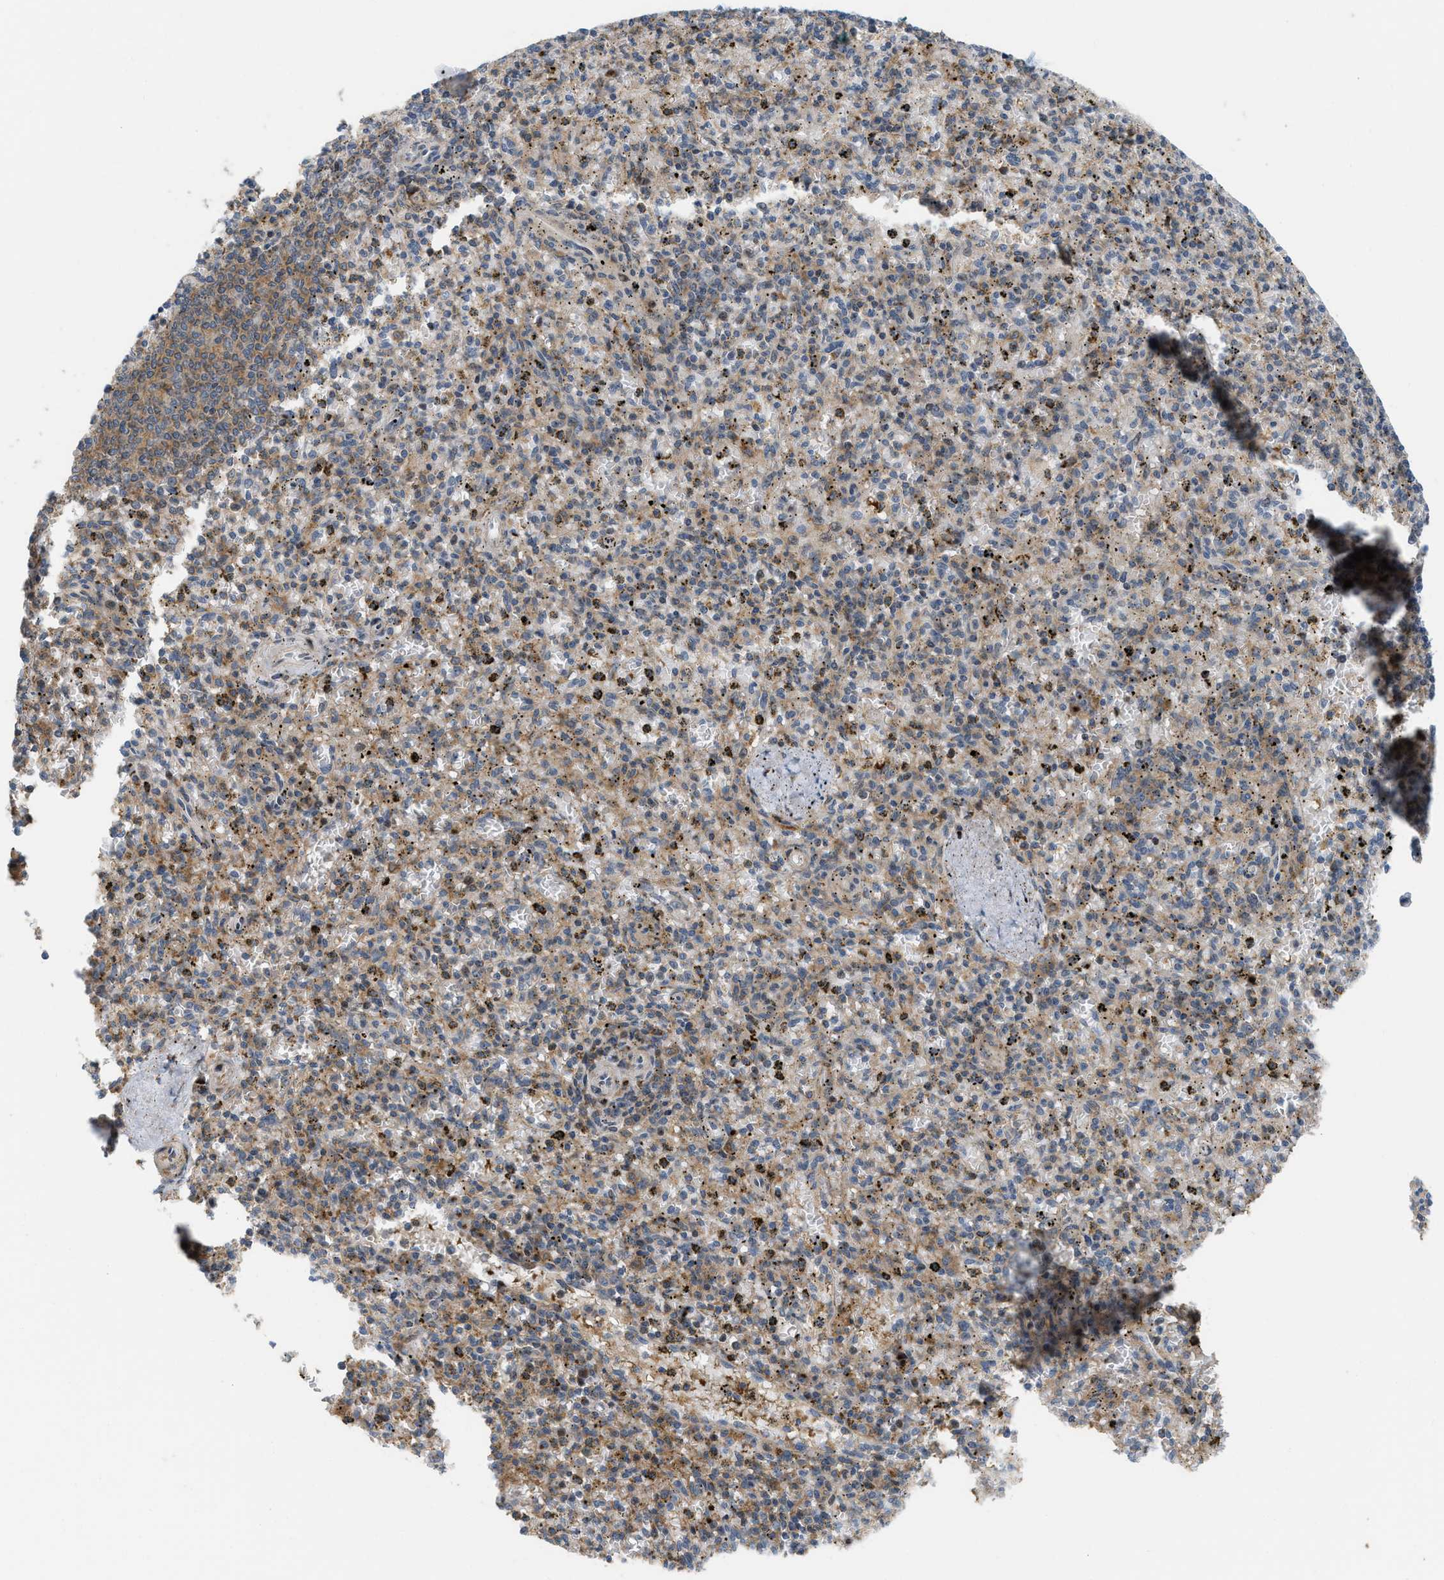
{"staining": {"intensity": "moderate", "quantity": "<25%", "location": "cytoplasmic/membranous"}, "tissue": "spleen", "cell_type": "Cells in red pulp", "image_type": "normal", "snomed": [{"axis": "morphology", "description": "Normal tissue, NOS"}, {"axis": "topography", "description": "Spleen"}], "caption": "A low amount of moderate cytoplasmic/membranous staining is appreciated in about <25% of cells in red pulp in unremarkable spleen. (Brightfield microscopy of DAB IHC at high magnification).", "gene": "DIPK1A", "patient": {"sex": "male", "age": 72}}